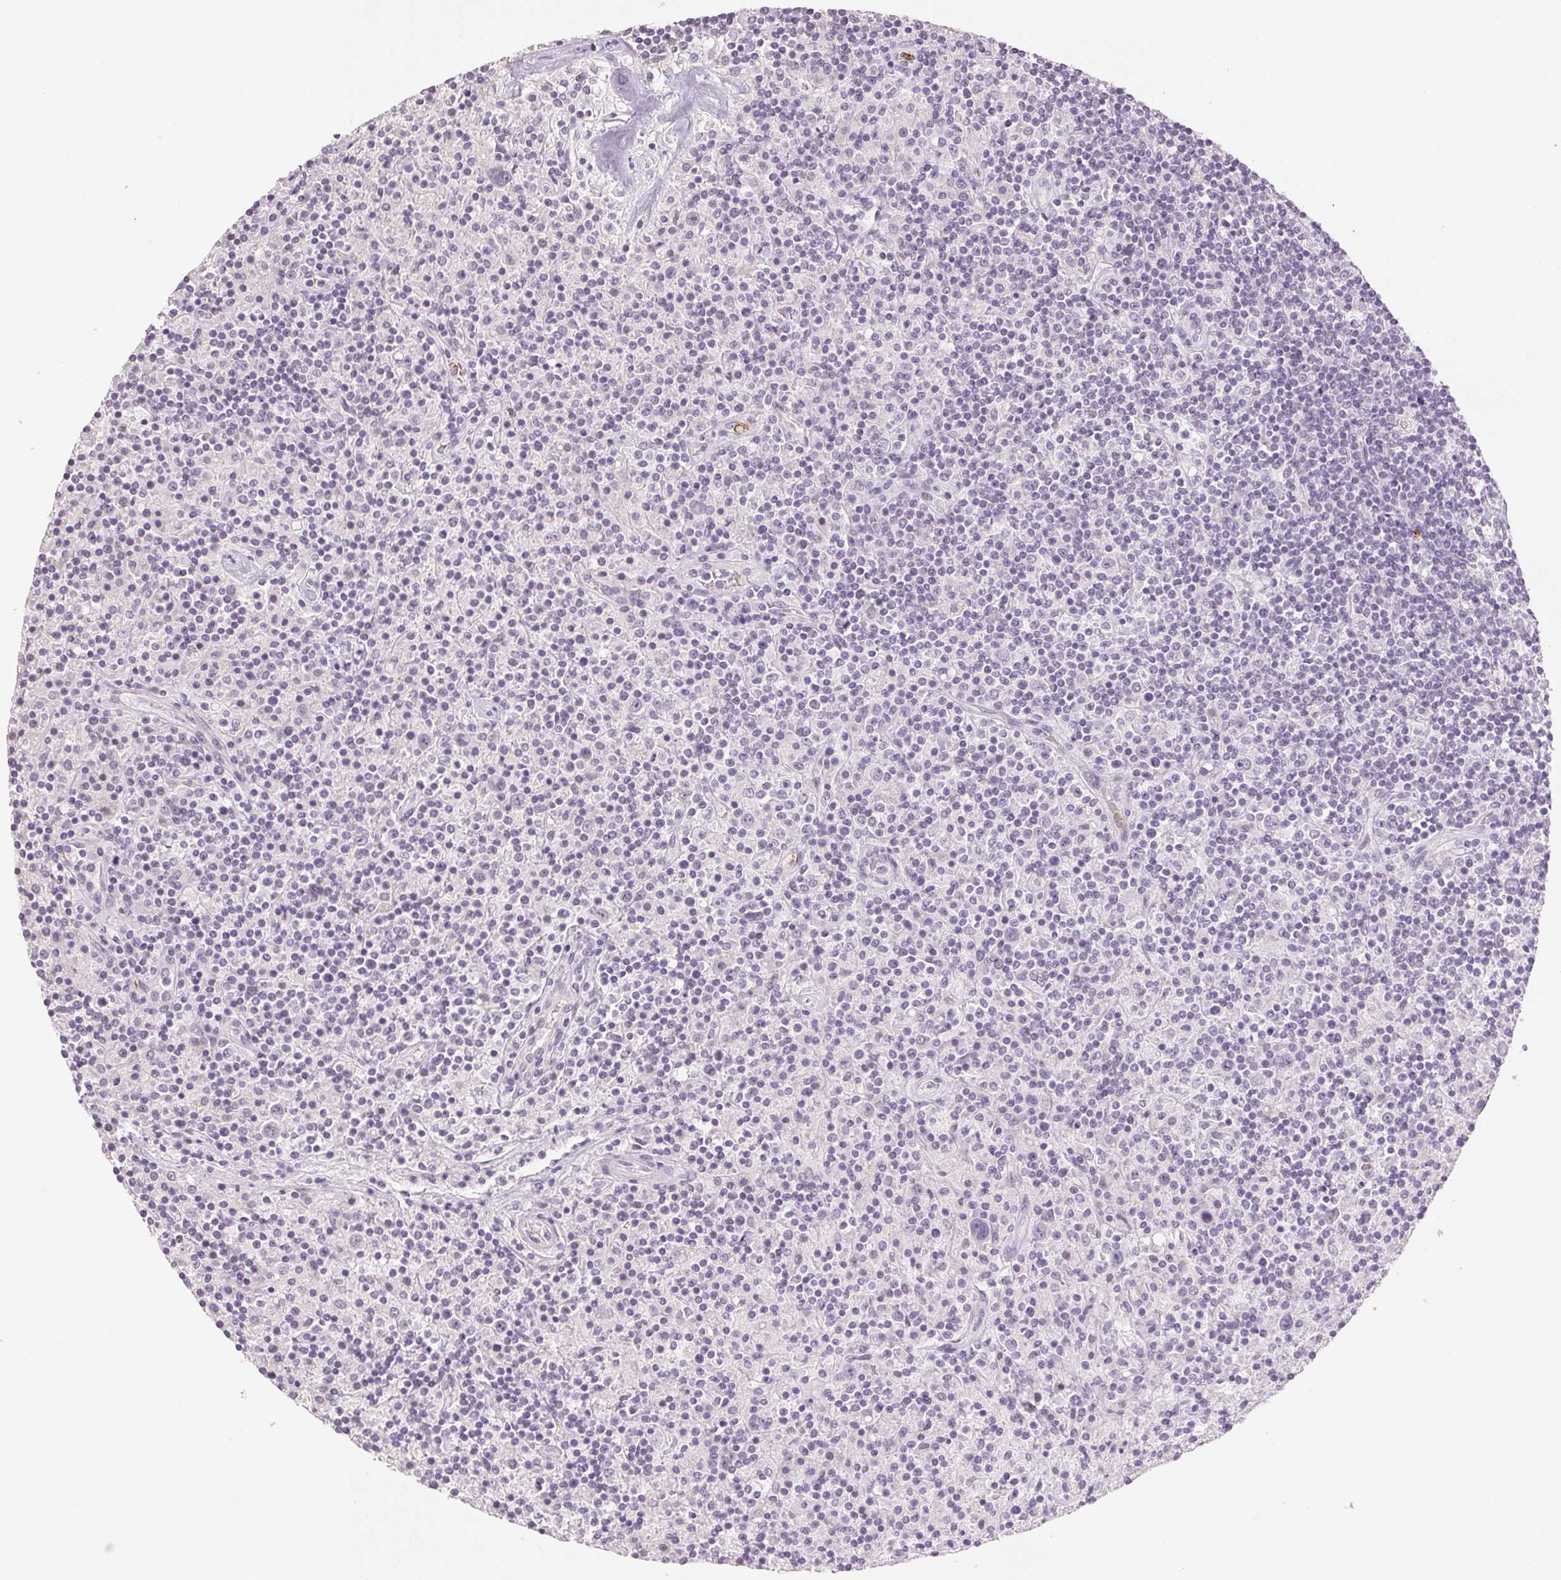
{"staining": {"intensity": "negative", "quantity": "none", "location": "none"}, "tissue": "lymphoma", "cell_type": "Tumor cells", "image_type": "cancer", "snomed": [{"axis": "morphology", "description": "Hodgkin's disease, NOS"}, {"axis": "topography", "description": "Lymph node"}], "caption": "IHC micrograph of neoplastic tissue: human Hodgkin's disease stained with DAB shows no significant protein staining in tumor cells.", "gene": "LTF", "patient": {"sex": "male", "age": 70}}